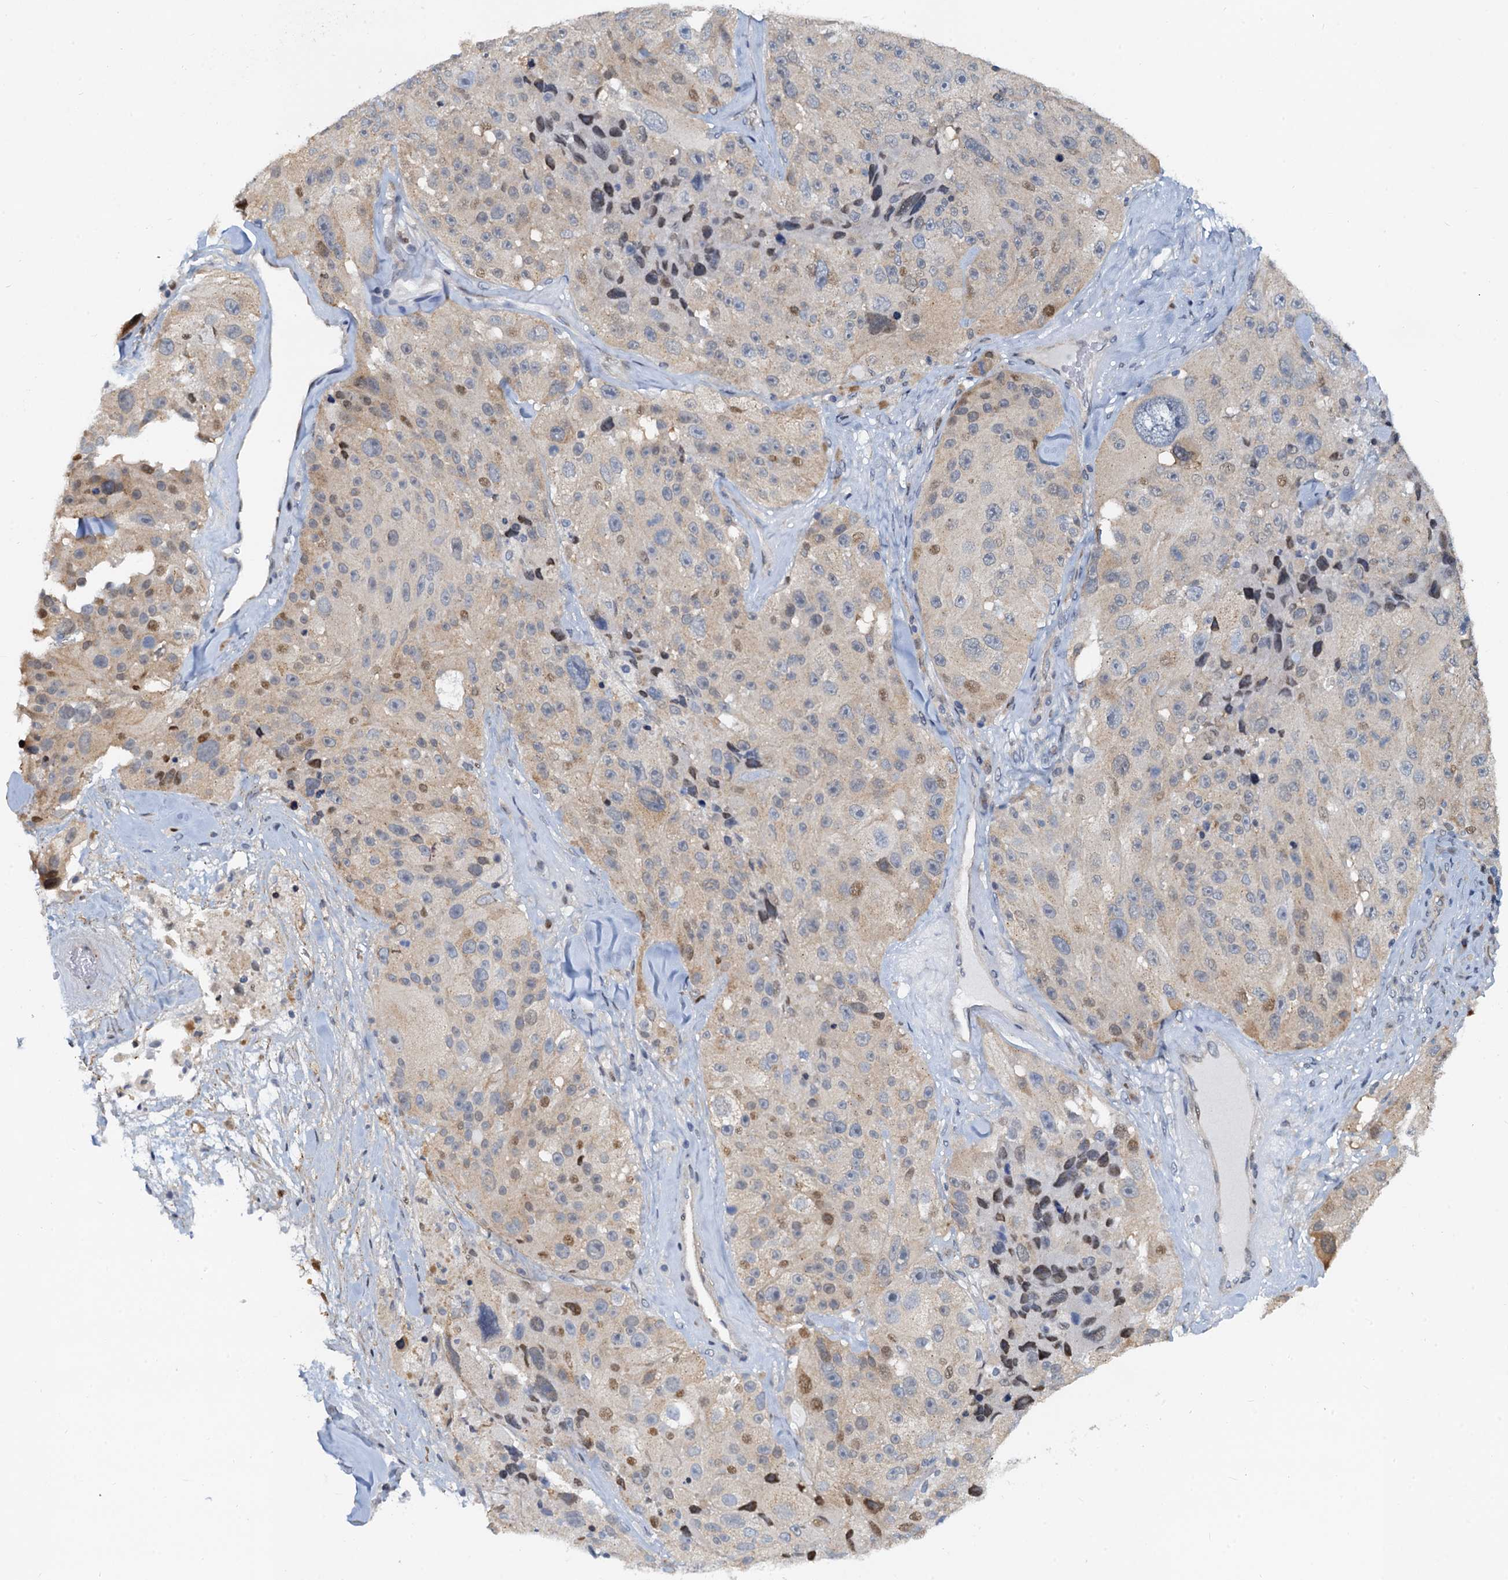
{"staining": {"intensity": "moderate", "quantity": "<25%", "location": "nuclear"}, "tissue": "melanoma", "cell_type": "Tumor cells", "image_type": "cancer", "snomed": [{"axis": "morphology", "description": "Malignant melanoma, Metastatic site"}, {"axis": "topography", "description": "Lymph node"}], "caption": "An immunohistochemistry photomicrograph of tumor tissue is shown. Protein staining in brown highlights moderate nuclear positivity in melanoma within tumor cells.", "gene": "PTGES3", "patient": {"sex": "male", "age": 62}}